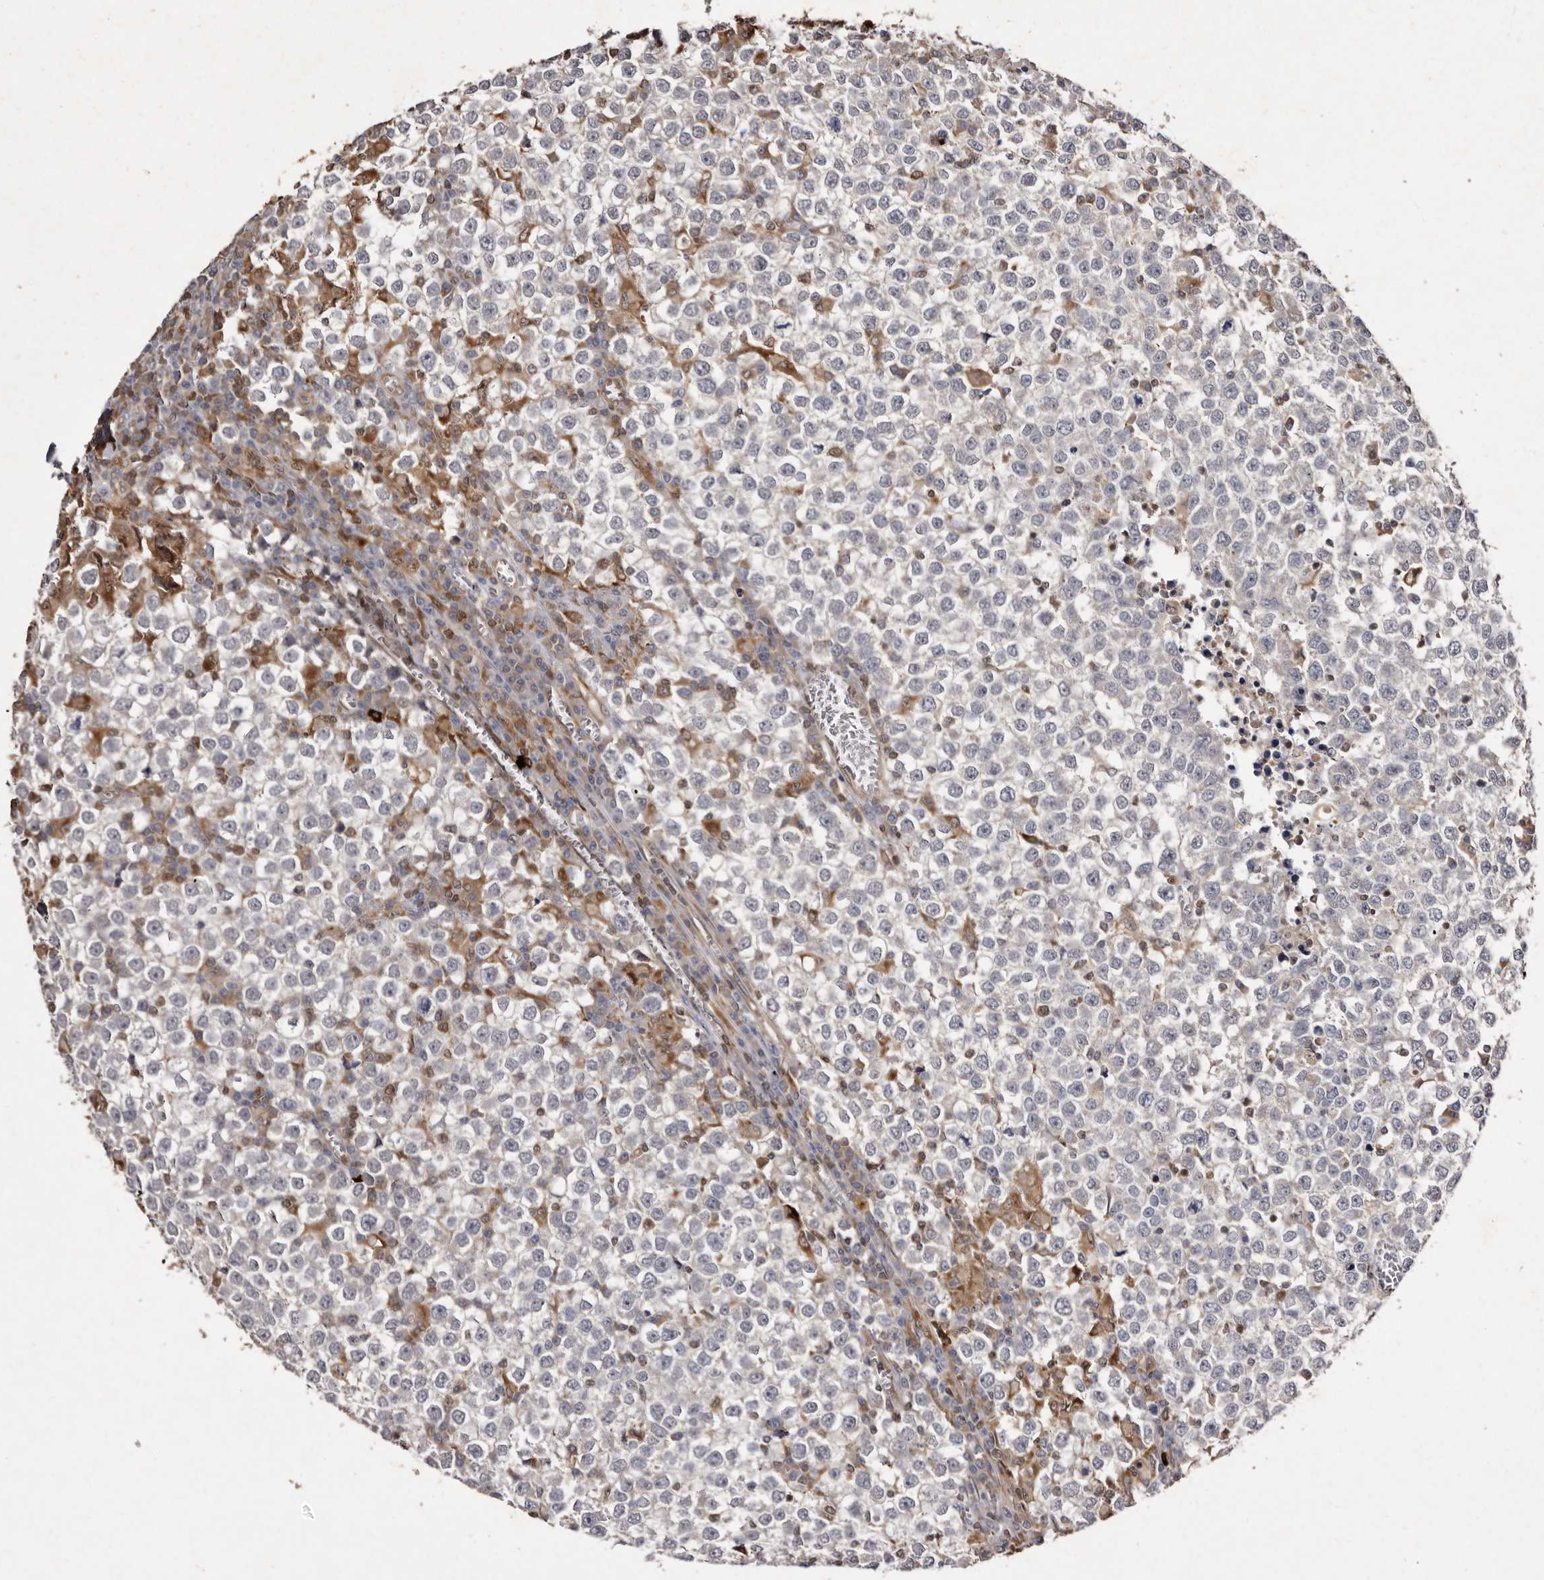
{"staining": {"intensity": "negative", "quantity": "none", "location": "none"}, "tissue": "testis cancer", "cell_type": "Tumor cells", "image_type": "cancer", "snomed": [{"axis": "morphology", "description": "Seminoma, NOS"}, {"axis": "topography", "description": "Testis"}], "caption": "Testis cancer was stained to show a protein in brown. There is no significant expression in tumor cells.", "gene": "GIMAP4", "patient": {"sex": "male", "age": 65}}